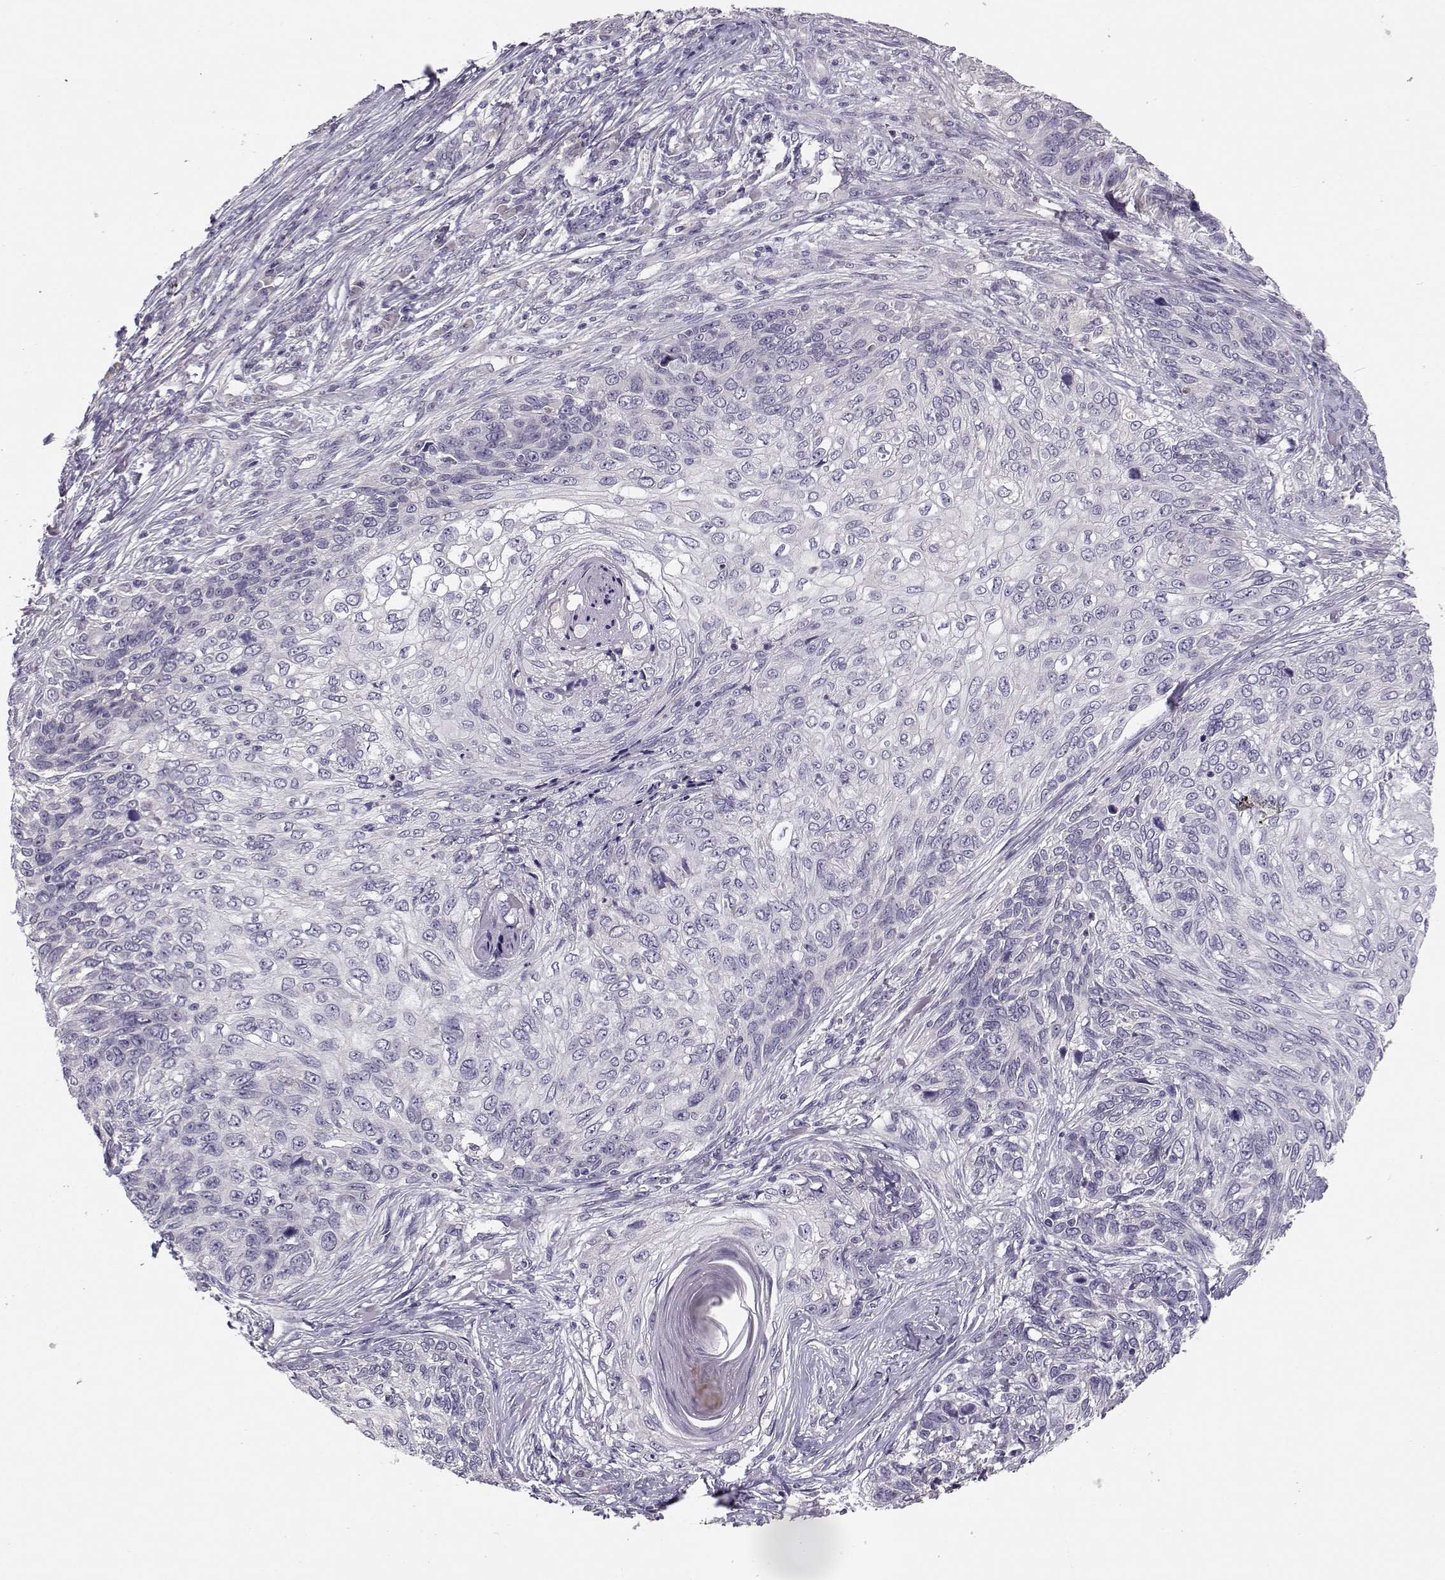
{"staining": {"intensity": "negative", "quantity": "none", "location": "none"}, "tissue": "skin cancer", "cell_type": "Tumor cells", "image_type": "cancer", "snomed": [{"axis": "morphology", "description": "Squamous cell carcinoma, NOS"}, {"axis": "topography", "description": "Skin"}], "caption": "An image of skin cancer stained for a protein reveals no brown staining in tumor cells.", "gene": "TMEM145", "patient": {"sex": "male", "age": 92}}